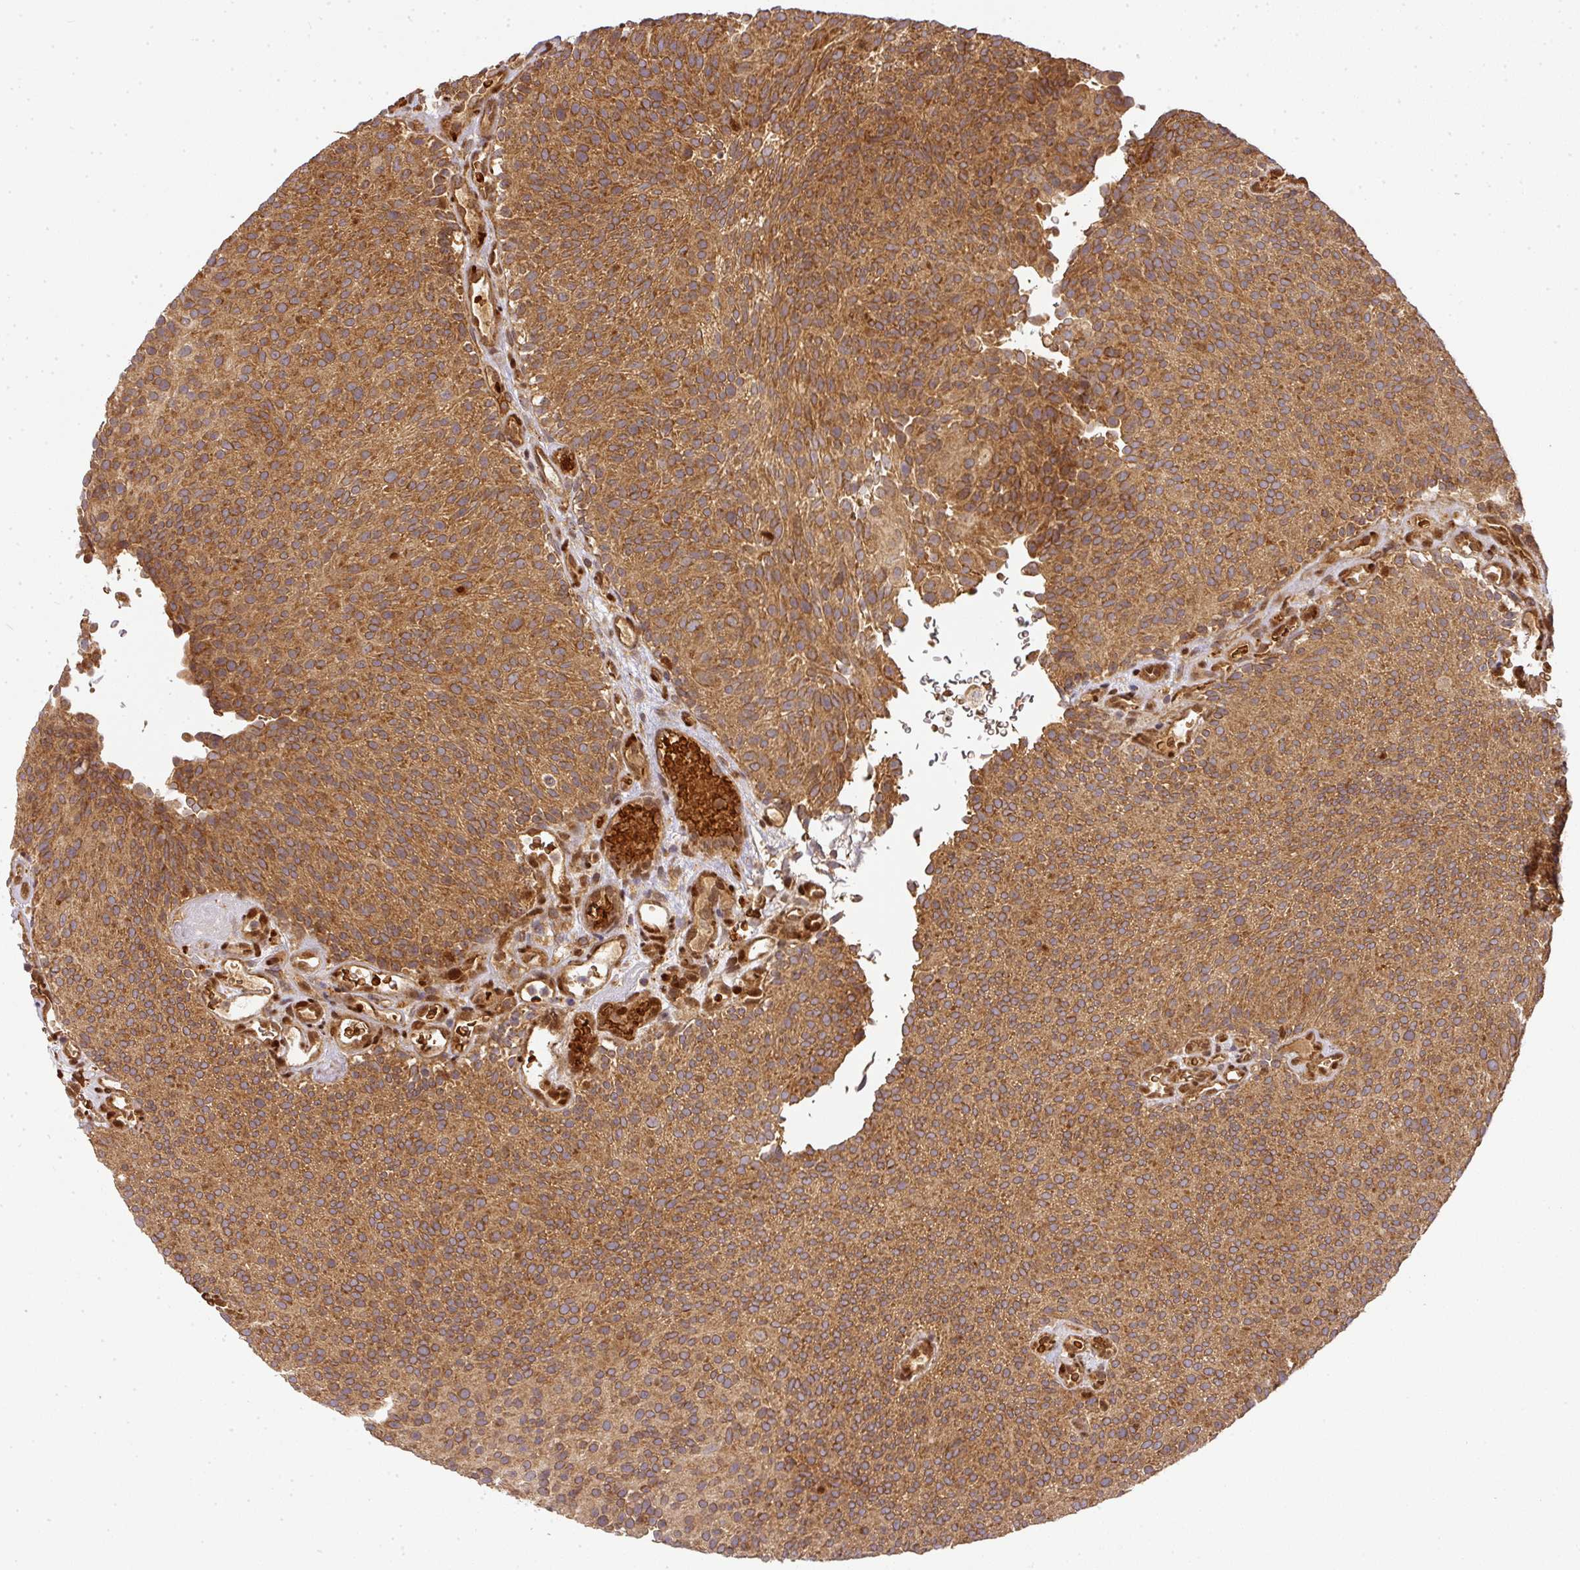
{"staining": {"intensity": "moderate", "quantity": ">75%", "location": "cytoplasmic/membranous"}, "tissue": "urothelial cancer", "cell_type": "Tumor cells", "image_type": "cancer", "snomed": [{"axis": "morphology", "description": "Urothelial carcinoma, Low grade"}, {"axis": "topography", "description": "Urinary bladder"}], "caption": "Immunohistochemical staining of human low-grade urothelial carcinoma exhibits medium levels of moderate cytoplasmic/membranous staining in approximately >75% of tumor cells.", "gene": "MALSU1", "patient": {"sex": "male", "age": 78}}